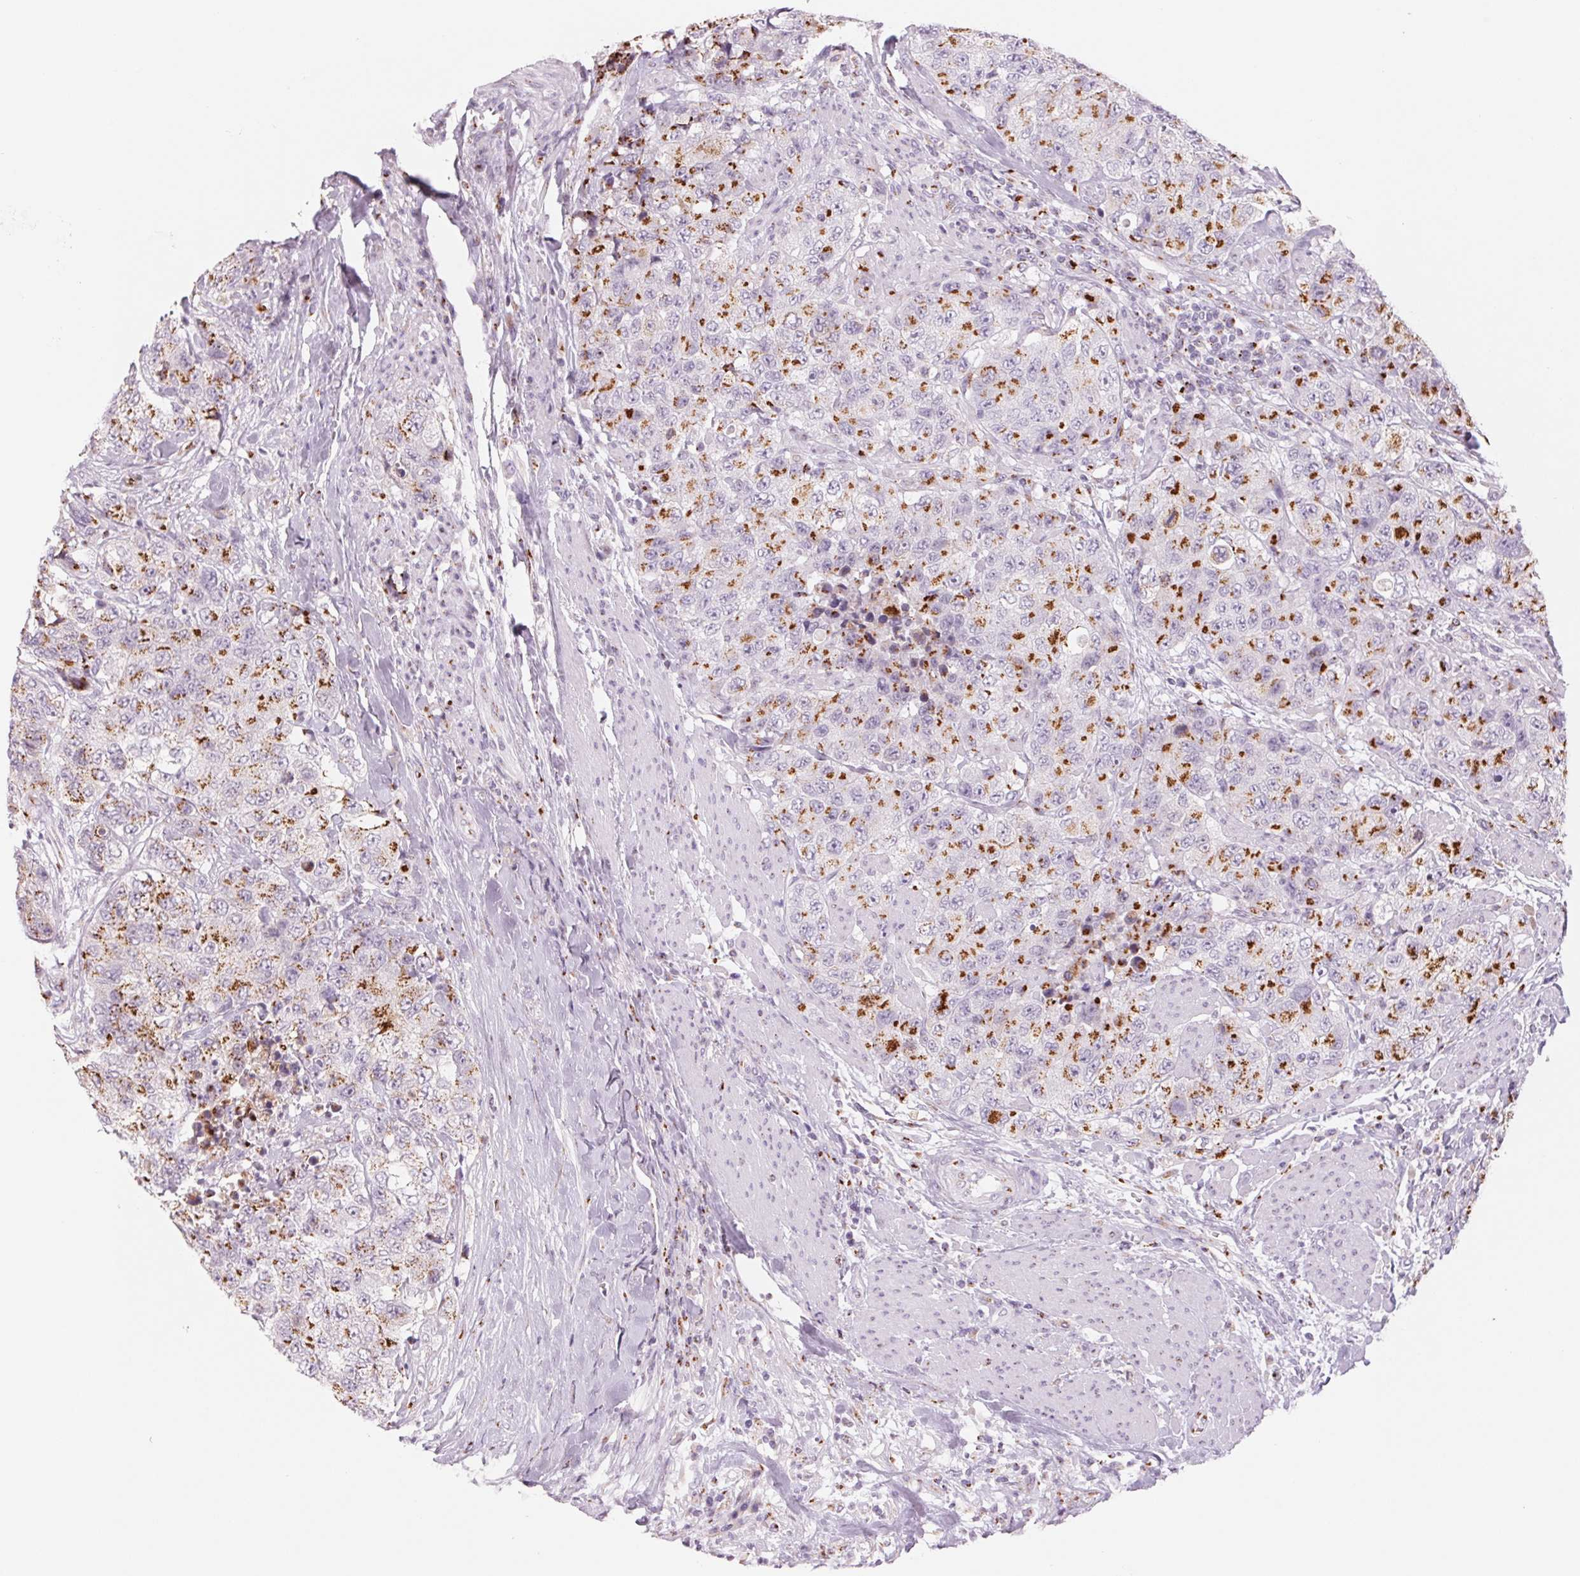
{"staining": {"intensity": "strong", "quantity": "25%-75%", "location": "cytoplasmic/membranous"}, "tissue": "urothelial cancer", "cell_type": "Tumor cells", "image_type": "cancer", "snomed": [{"axis": "morphology", "description": "Urothelial carcinoma, High grade"}, {"axis": "topography", "description": "Urinary bladder"}], "caption": "Tumor cells demonstrate strong cytoplasmic/membranous positivity in about 25%-75% of cells in urothelial cancer.", "gene": "GALNT7", "patient": {"sex": "female", "age": 78}}